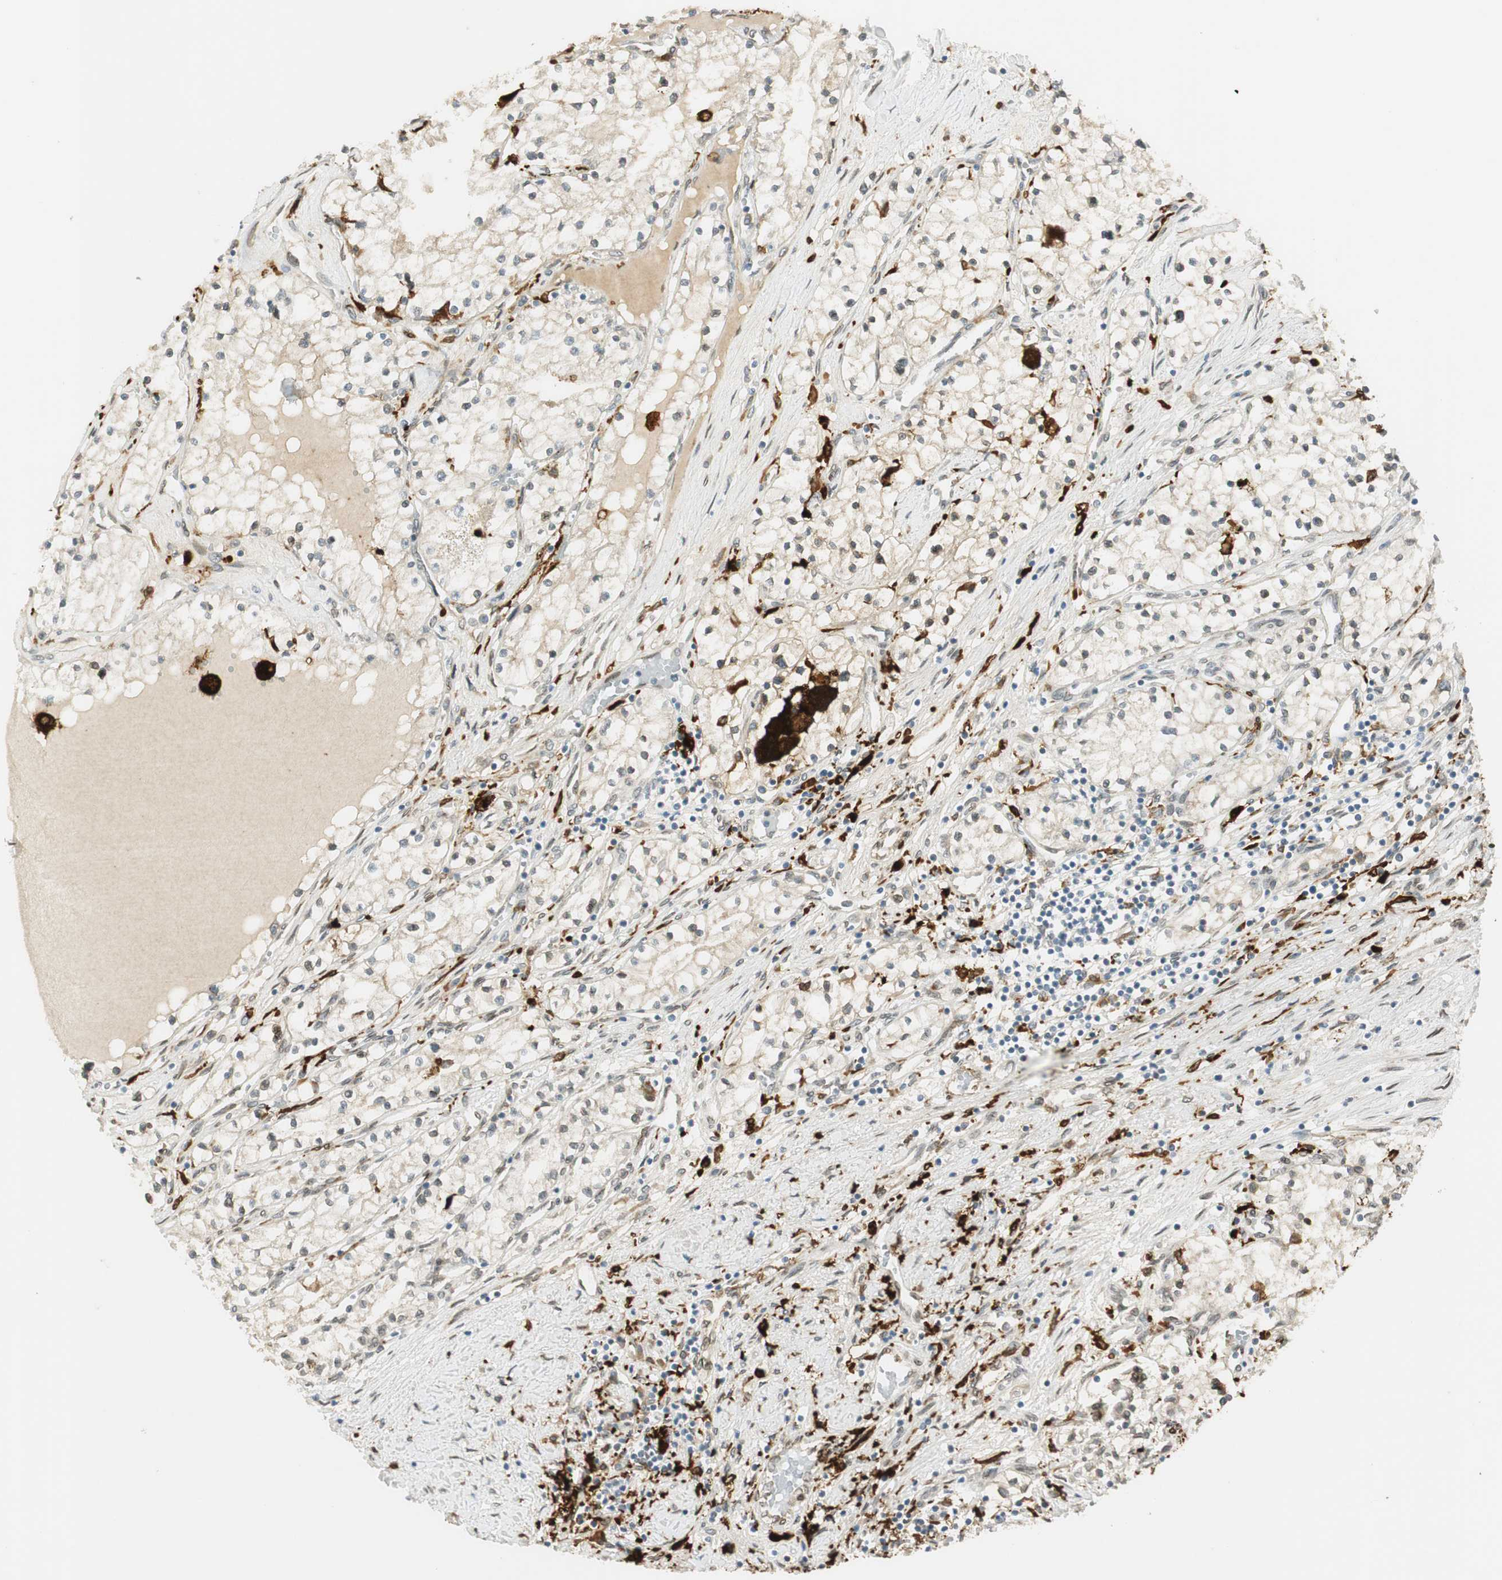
{"staining": {"intensity": "negative", "quantity": "none", "location": "none"}, "tissue": "renal cancer", "cell_type": "Tumor cells", "image_type": "cancer", "snomed": [{"axis": "morphology", "description": "Adenocarcinoma, NOS"}, {"axis": "topography", "description": "Kidney"}], "caption": "IHC histopathology image of renal cancer (adenocarcinoma) stained for a protein (brown), which exhibits no staining in tumor cells.", "gene": "TMEM260", "patient": {"sex": "male", "age": 68}}